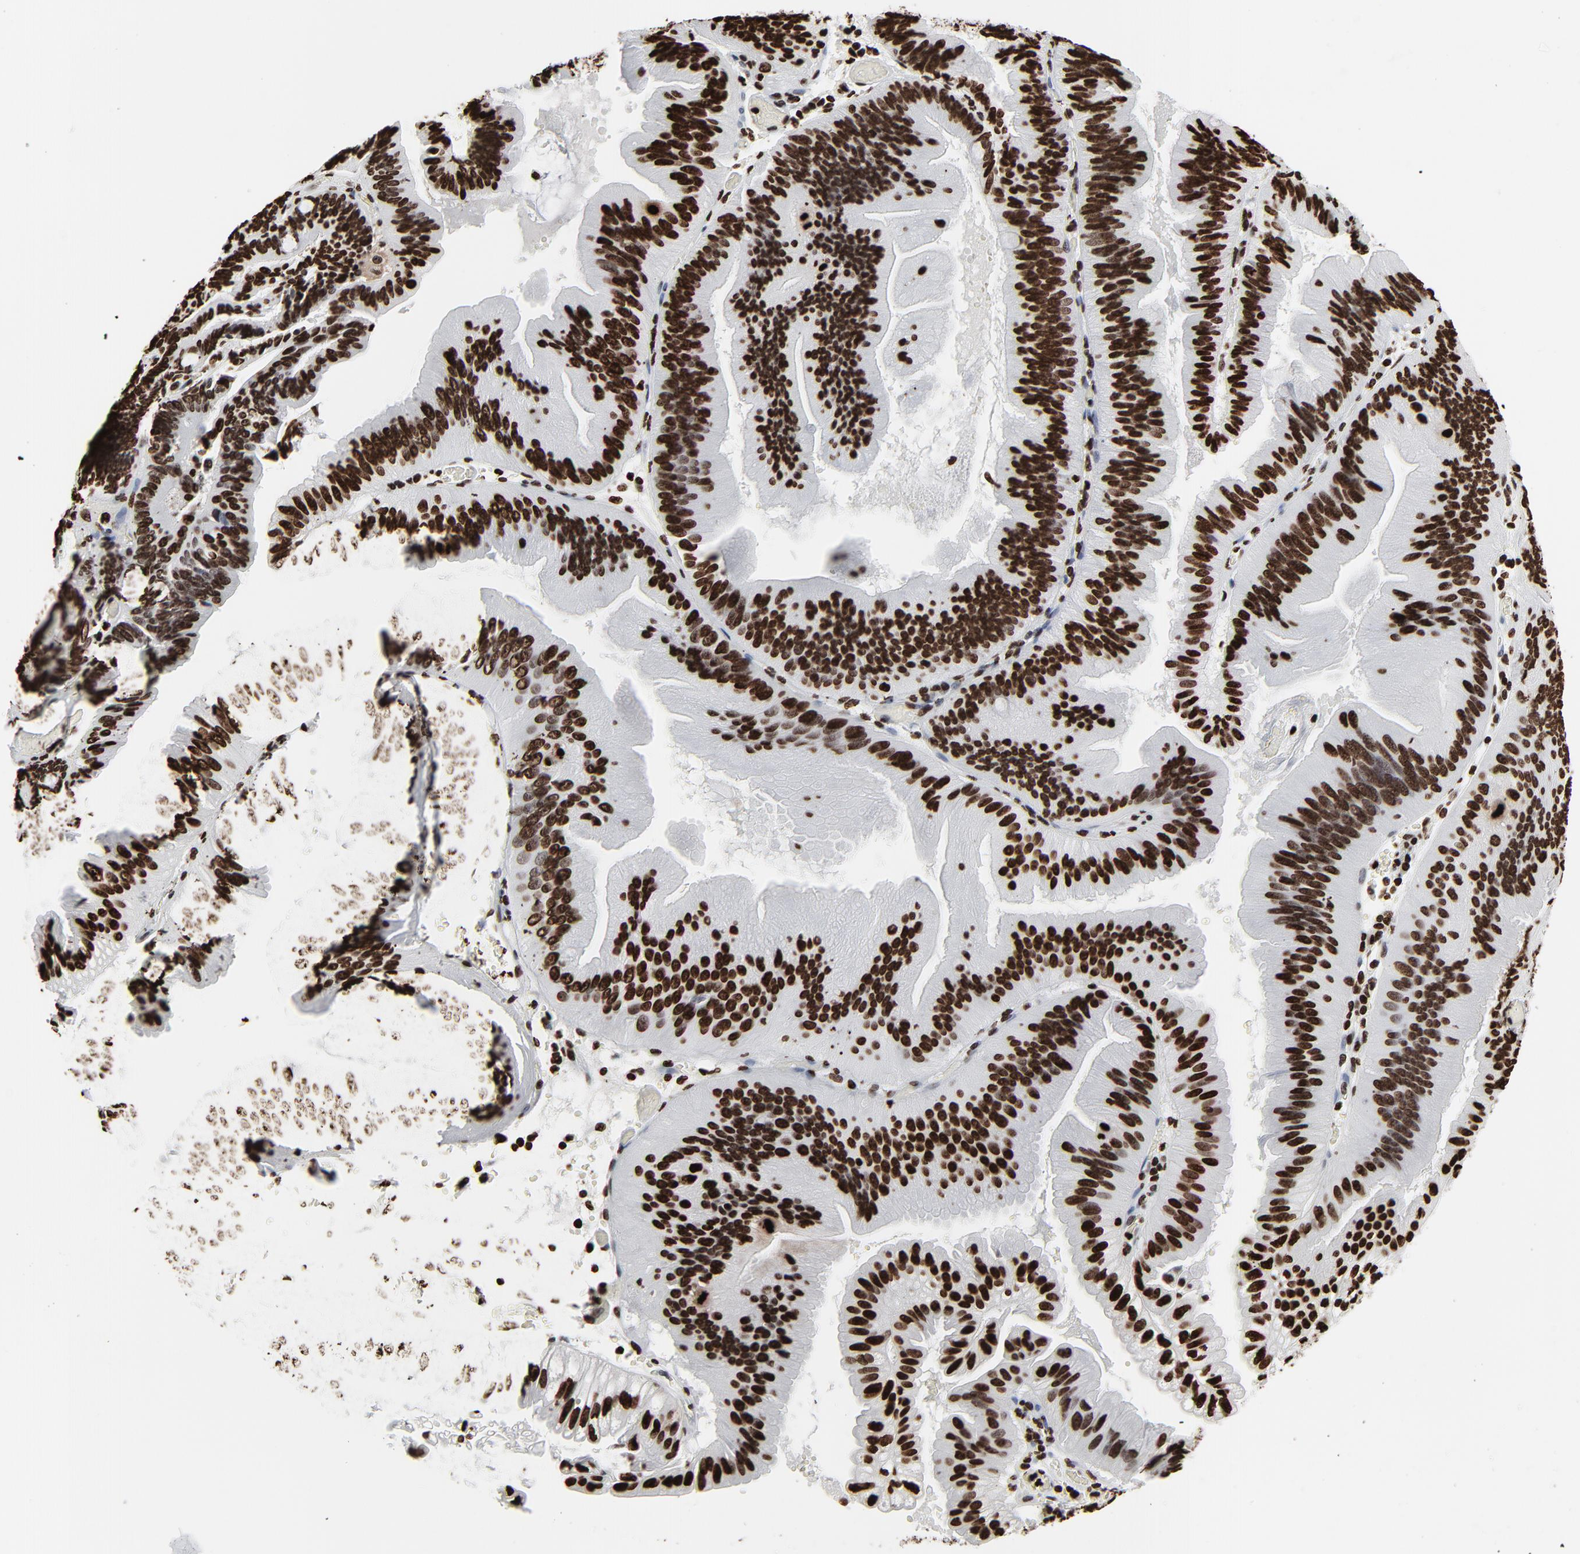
{"staining": {"intensity": "strong", "quantity": ">75%", "location": "nuclear"}, "tissue": "pancreatic cancer", "cell_type": "Tumor cells", "image_type": "cancer", "snomed": [{"axis": "morphology", "description": "Adenocarcinoma, NOS"}, {"axis": "topography", "description": "Pancreas"}], "caption": "A high amount of strong nuclear staining is identified in about >75% of tumor cells in pancreatic cancer tissue.", "gene": "H3-4", "patient": {"sex": "male", "age": 82}}